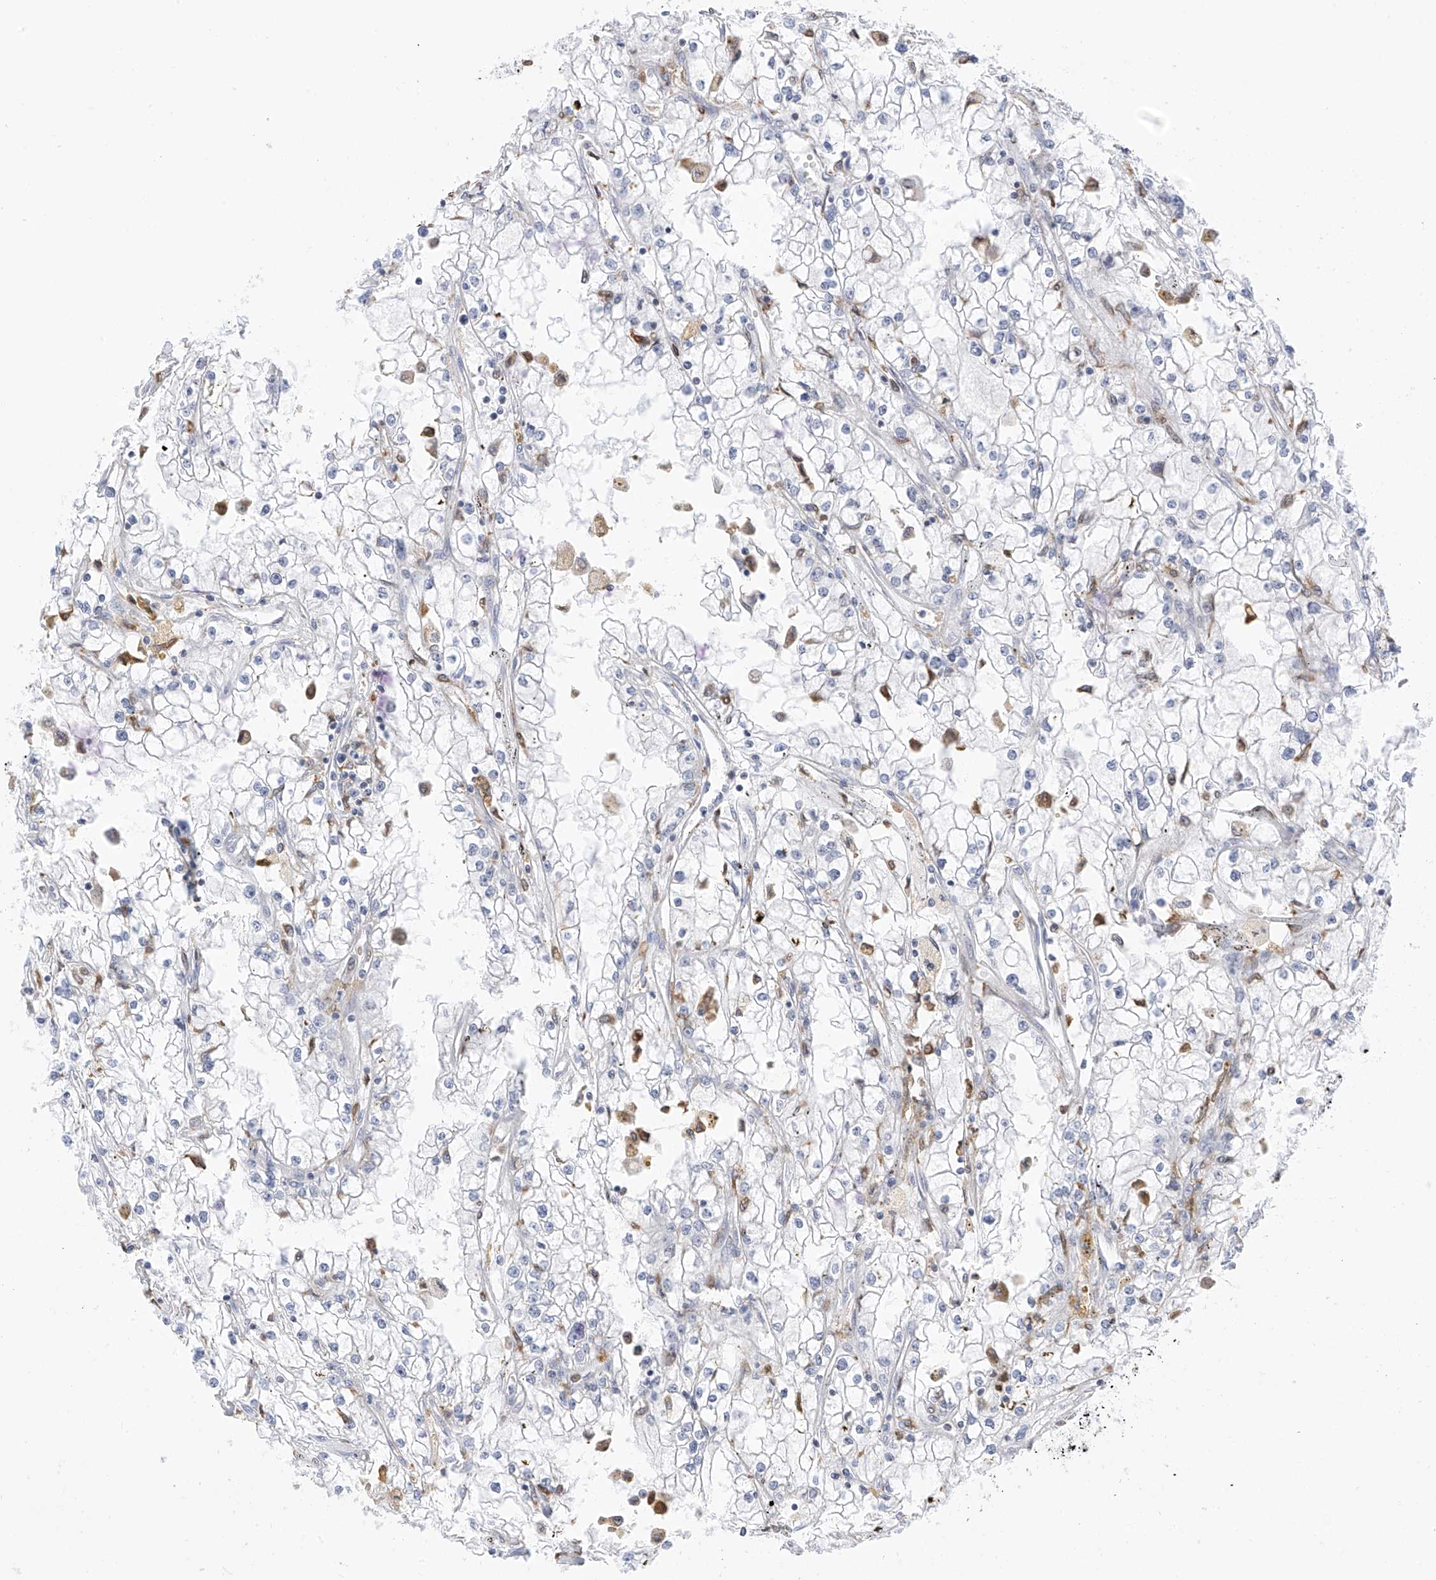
{"staining": {"intensity": "weak", "quantity": "<25%", "location": "cytoplasmic/membranous"}, "tissue": "renal cancer", "cell_type": "Tumor cells", "image_type": "cancer", "snomed": [{"axis": "morphology", "description": "Adenocarcinoma, NOS"}, {"axis": "topography", "description": "Kidney"}], "caption": "Immunohistochemistry (IHC) photomicrograph of human renal adenocarcinoma stained for a protein (brown), which shows no staining in tumor cells.", "gene": "TBXAS1", "patient": {"sex": "male", "age": 56}}